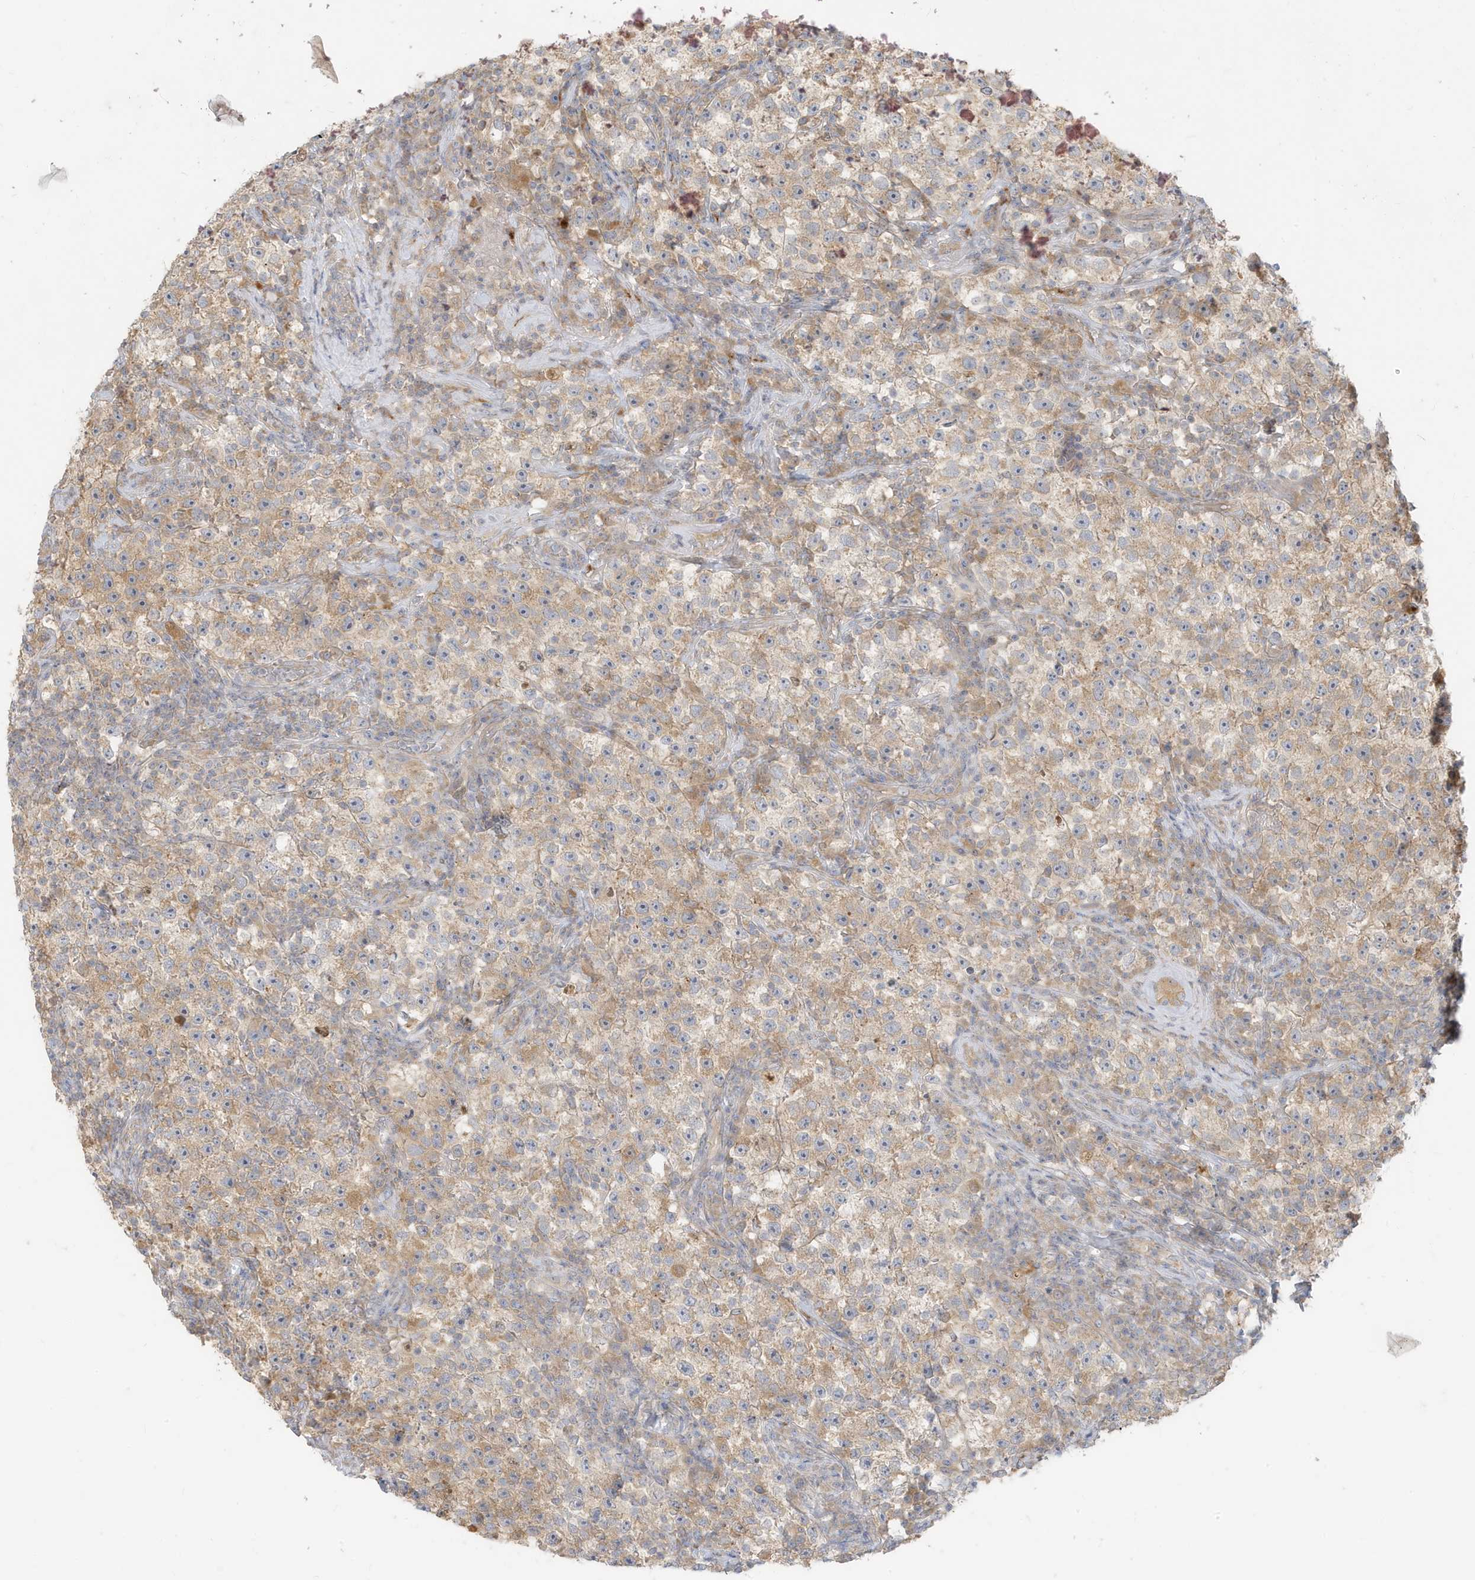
{"staining": {"intensity": "weak", "quantity": ">75%", "location": "cytoplasmic/membranous"}, "tissue": "testis cancer", "cell_type": "Tumor cells", "image_type": "cancer", "snomed": [{"axis": "morphology", "description": "Seminoma, NOS"}, {"axis": "topography", "description": "Testis"}], "caption": "Seminoma (testis) stained with immunohistochemistry (IHC) reveals weak cytoplasmic/membranous expression in approximately >75% of tumor cells.", "gene": "MCOLN1", "patient": {"sex": "male", "age": 22}}